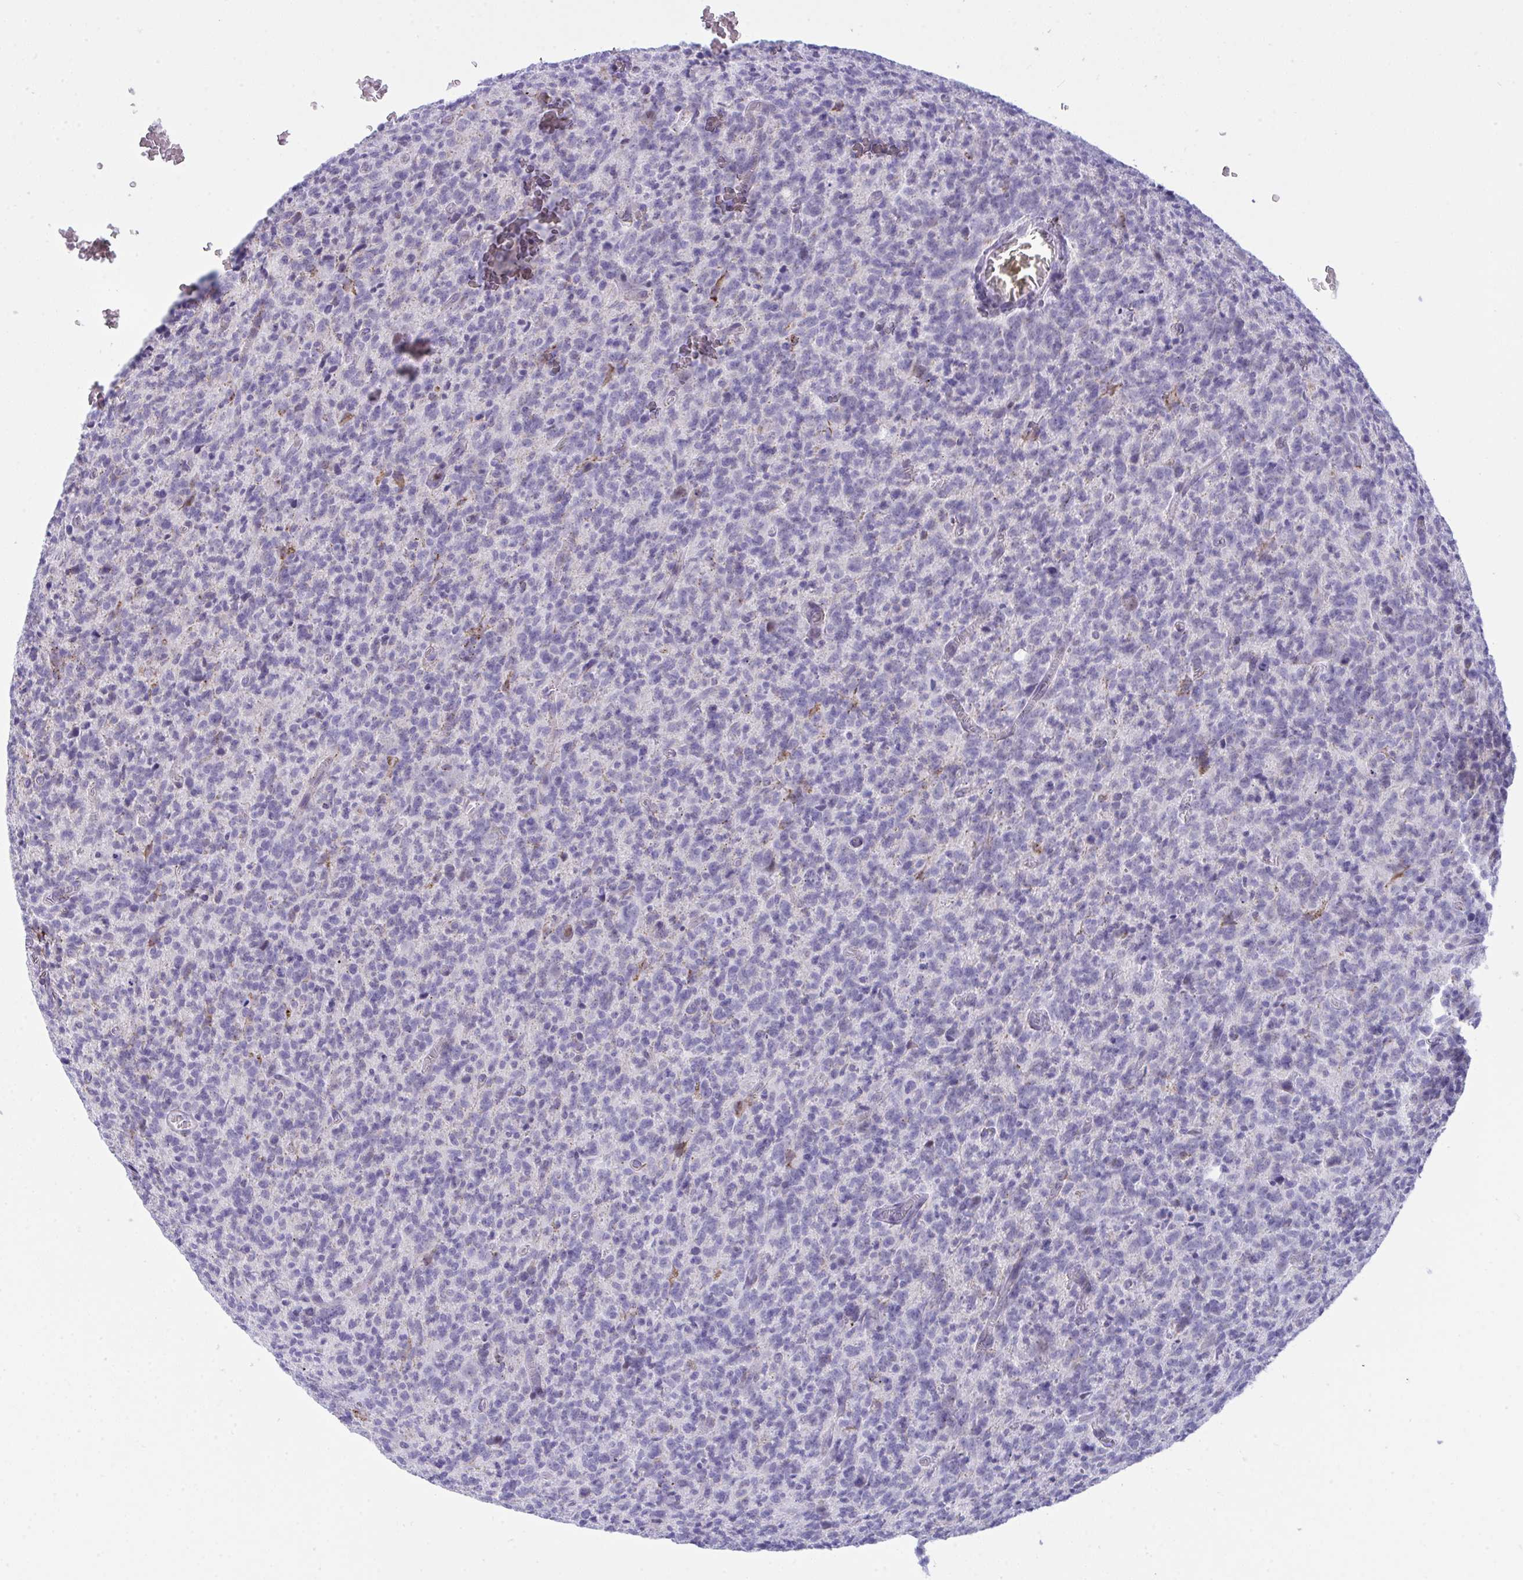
{"staining": {"intensity": "negative", "quantity": "none", "location": "none"}, "tissue": "glioma", "cell_type": "Tumor cells", "image_type": "cancer", "snomed": [{"axis": "morphology", "description": "Glioma, malignant, High grade"}, {"axis": "topography", "description": "Brain"}], "caption": "Tumor cells show no significant protein expression in malignant glioma (high-grade). (DAB immunohistochemistry with hematoxylin counter stain).", "gene": "PLA2G12B", "patient": {"sex": "male", "age": 76}}